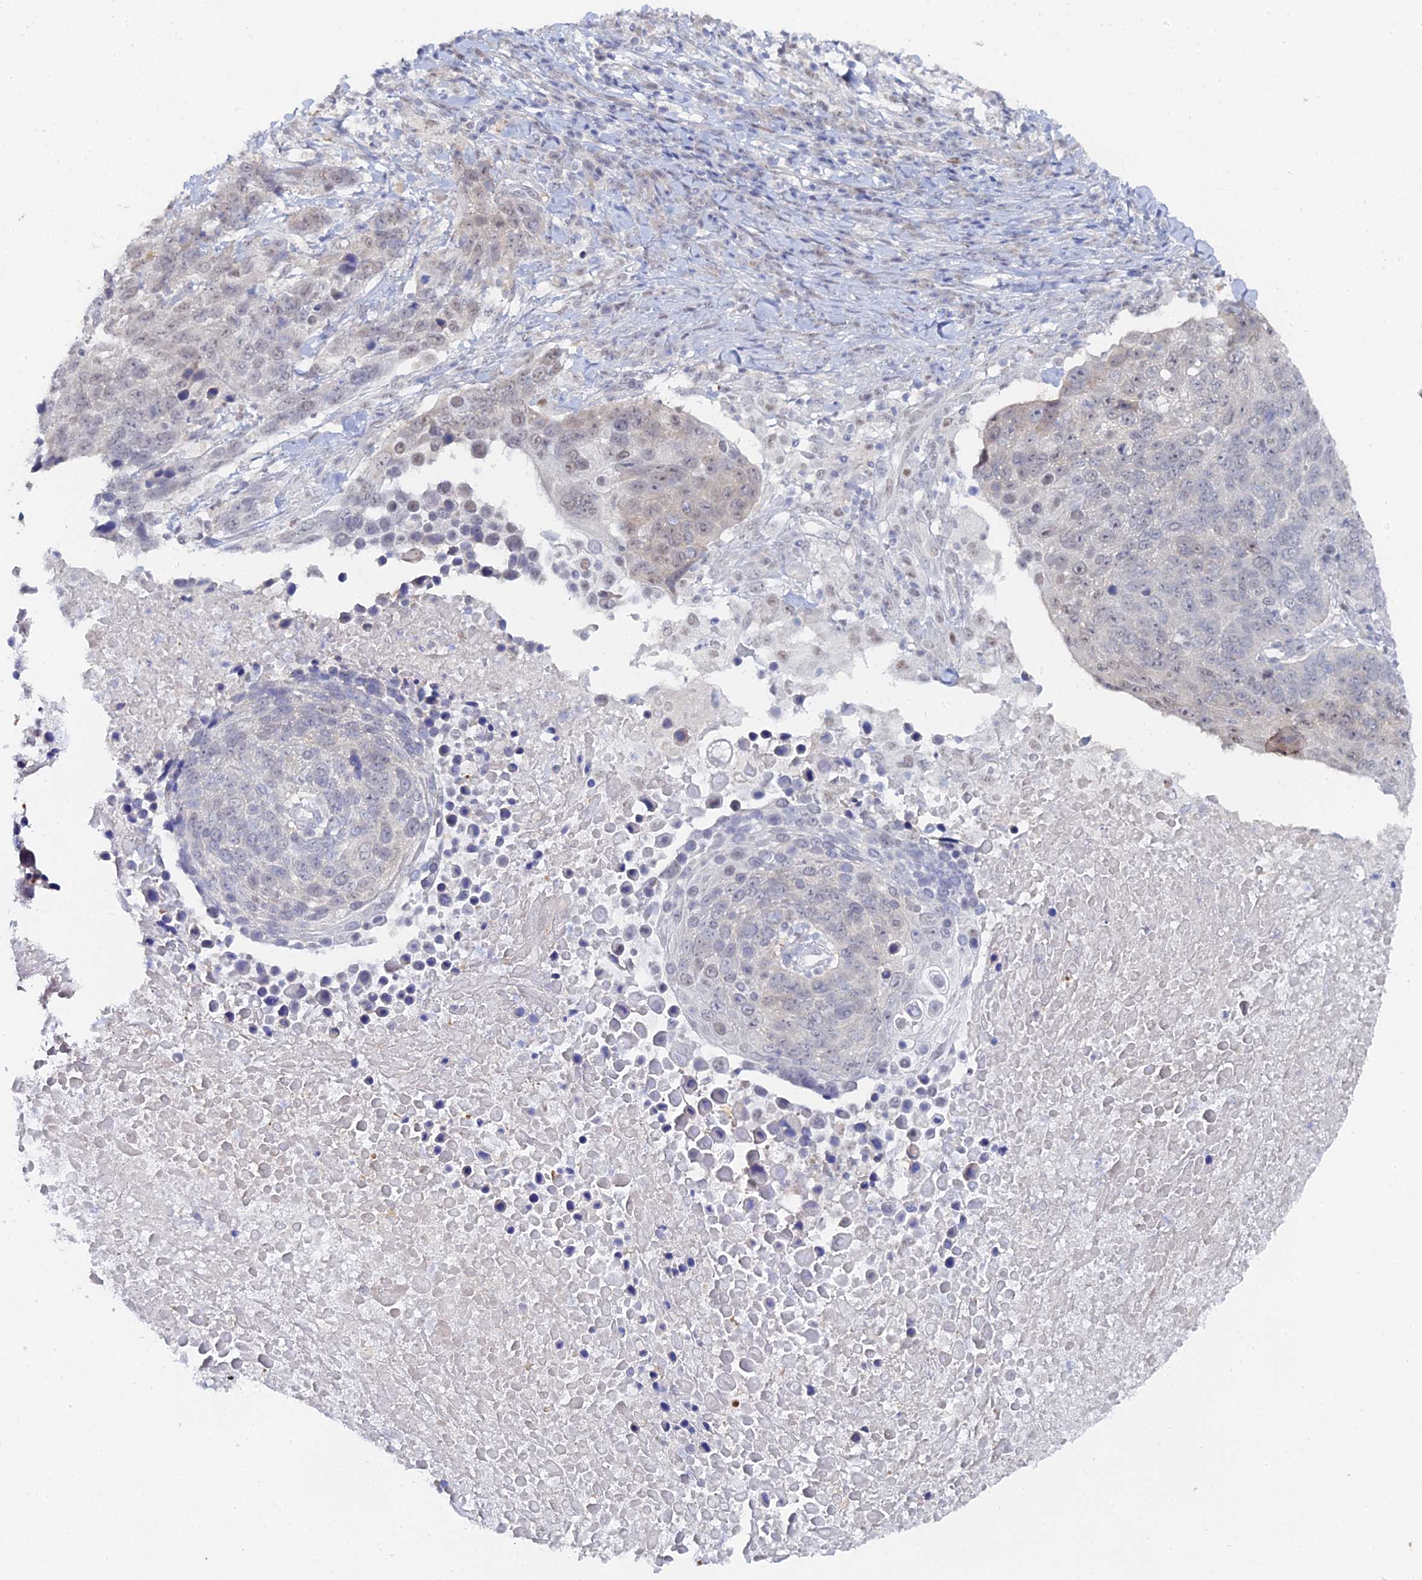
{"staining": {"intensity": "weak", "quantity": "25%-75%", "location": "cytoplasmic/membranous"}, "tissue": "lung cancer", "cell_type": "Tumor cells", "image_type": "cancer", "snomed": [{"axis": "morphology", "description": "Normal tissue, NOS"}, {"axis": "morphology", "description": "Squamous cell carcinoma, NOS"}, {"axis": "topography", "description": "Lymph node"}, {"axis": "topography", "description": "Lung"}], "caption": "This is a micrograph of immunohistochemistry (IHC) staining of lung cancer (squamous cell carcinoma), which shows weak expression in the cytoplasmic/membranous of tumor cells.", "gene": "THAP4", "patient": {"sex": "male", "age": 66}}